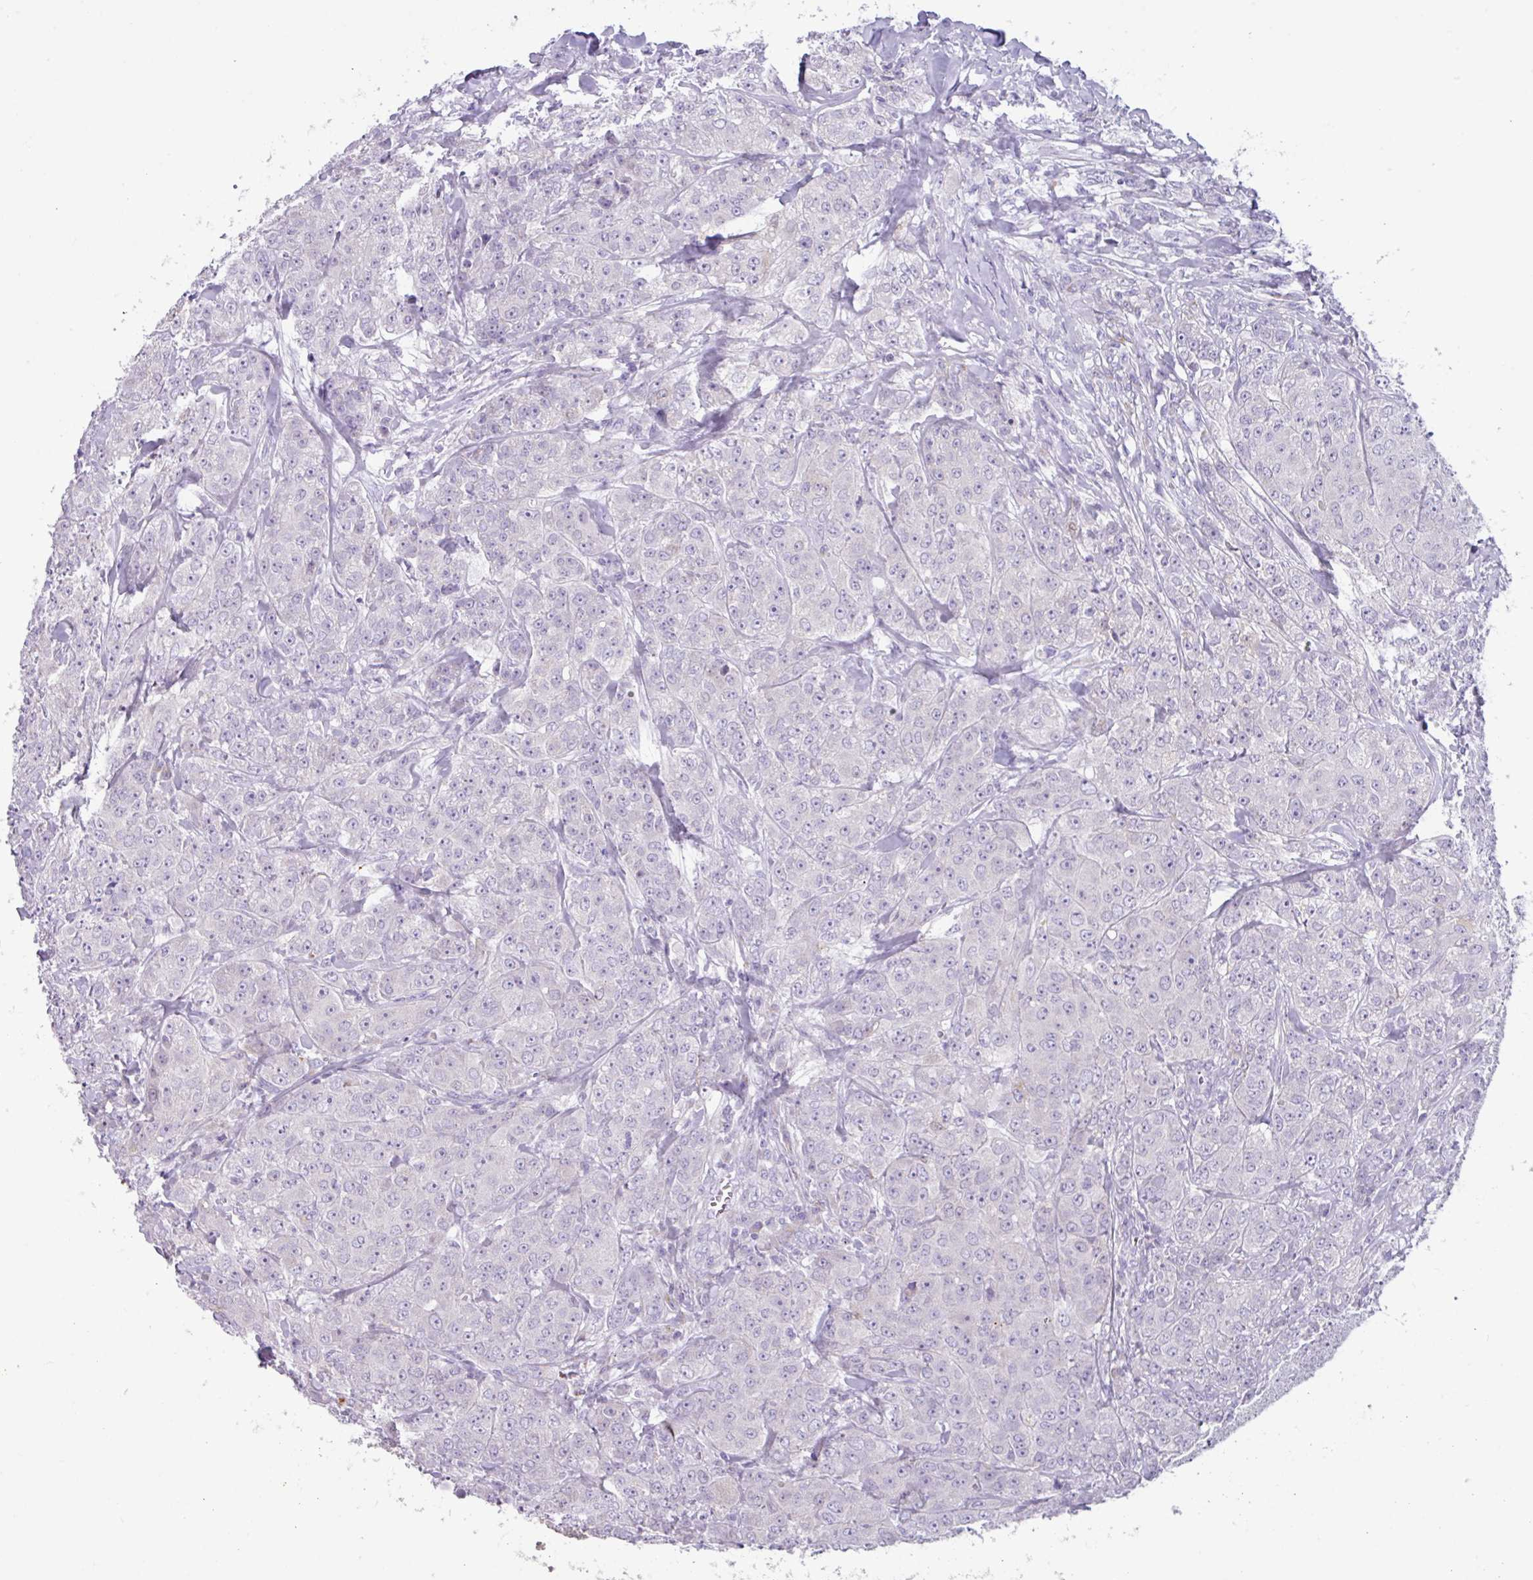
{"staining": {"intensity": "negative", "quantity": "none", "location": "none"}, "tissue": "breast cancer", "cell_type": "Tumor cells", "image_type": "cancer", "snomed": [{"axis": "morphology", "description": "Duct carcinoma"}, {"axis": "topography", "description": "Breast"}], "caption": "Tumor cells are negative for brown protein staining in infiltrating ductal carcinoma (breast).", "gene": "NCCRP1", "patient": {"sex": "female", "age": 43}}